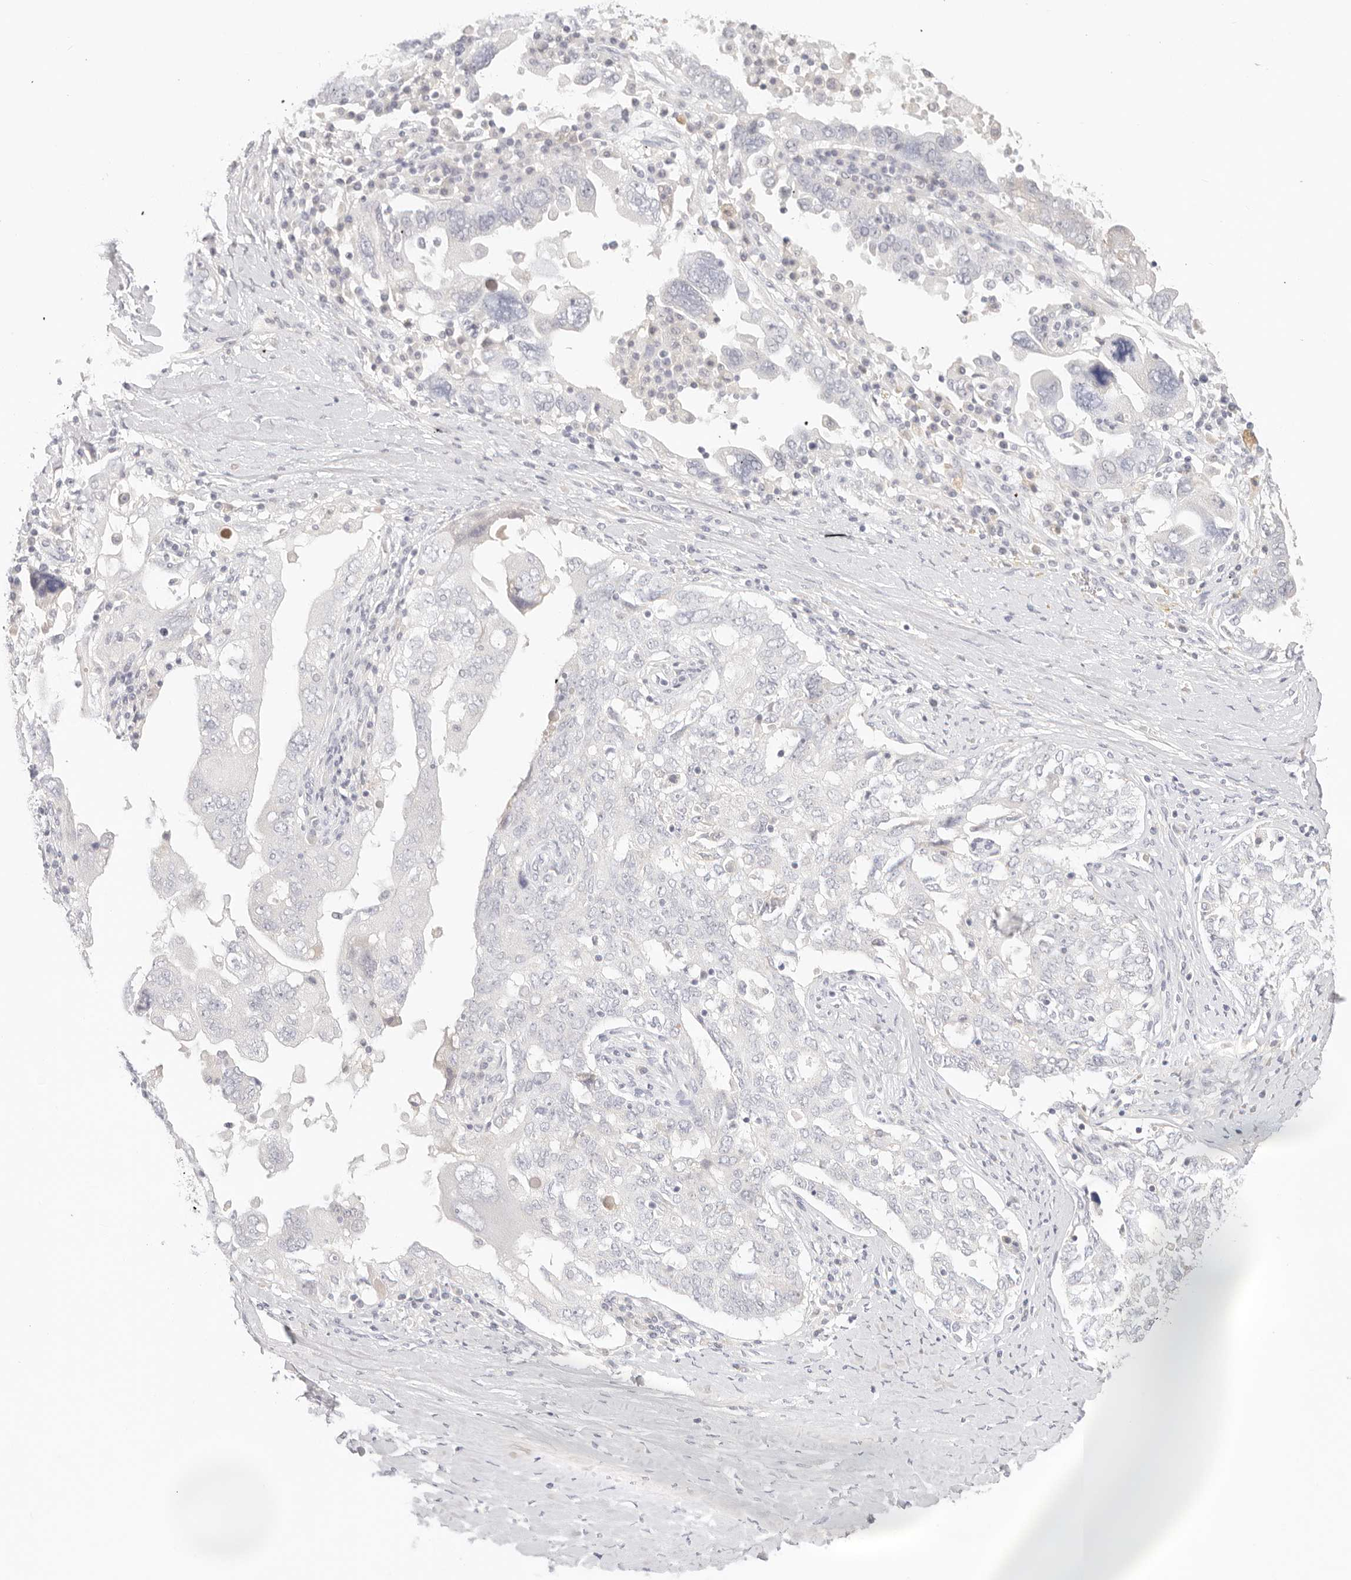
{"staining": {"intensity": "negative", "quantity": "none", "location": "none"}, "tissue": "ovarian cancer", "cell_type": "Tumor cells", "image_type": "cancer", "snomed": [{"axis": "morphology", "description": "Carcinoma, endometroid"}, {"axis": "topography", "description": "Ovary"}], "caption": "Tumor cells show no significant positivity in ovarian endometroid carcinoma.", "gene": "SPHK1", "patient": {"sex": "female", "age": 62}}